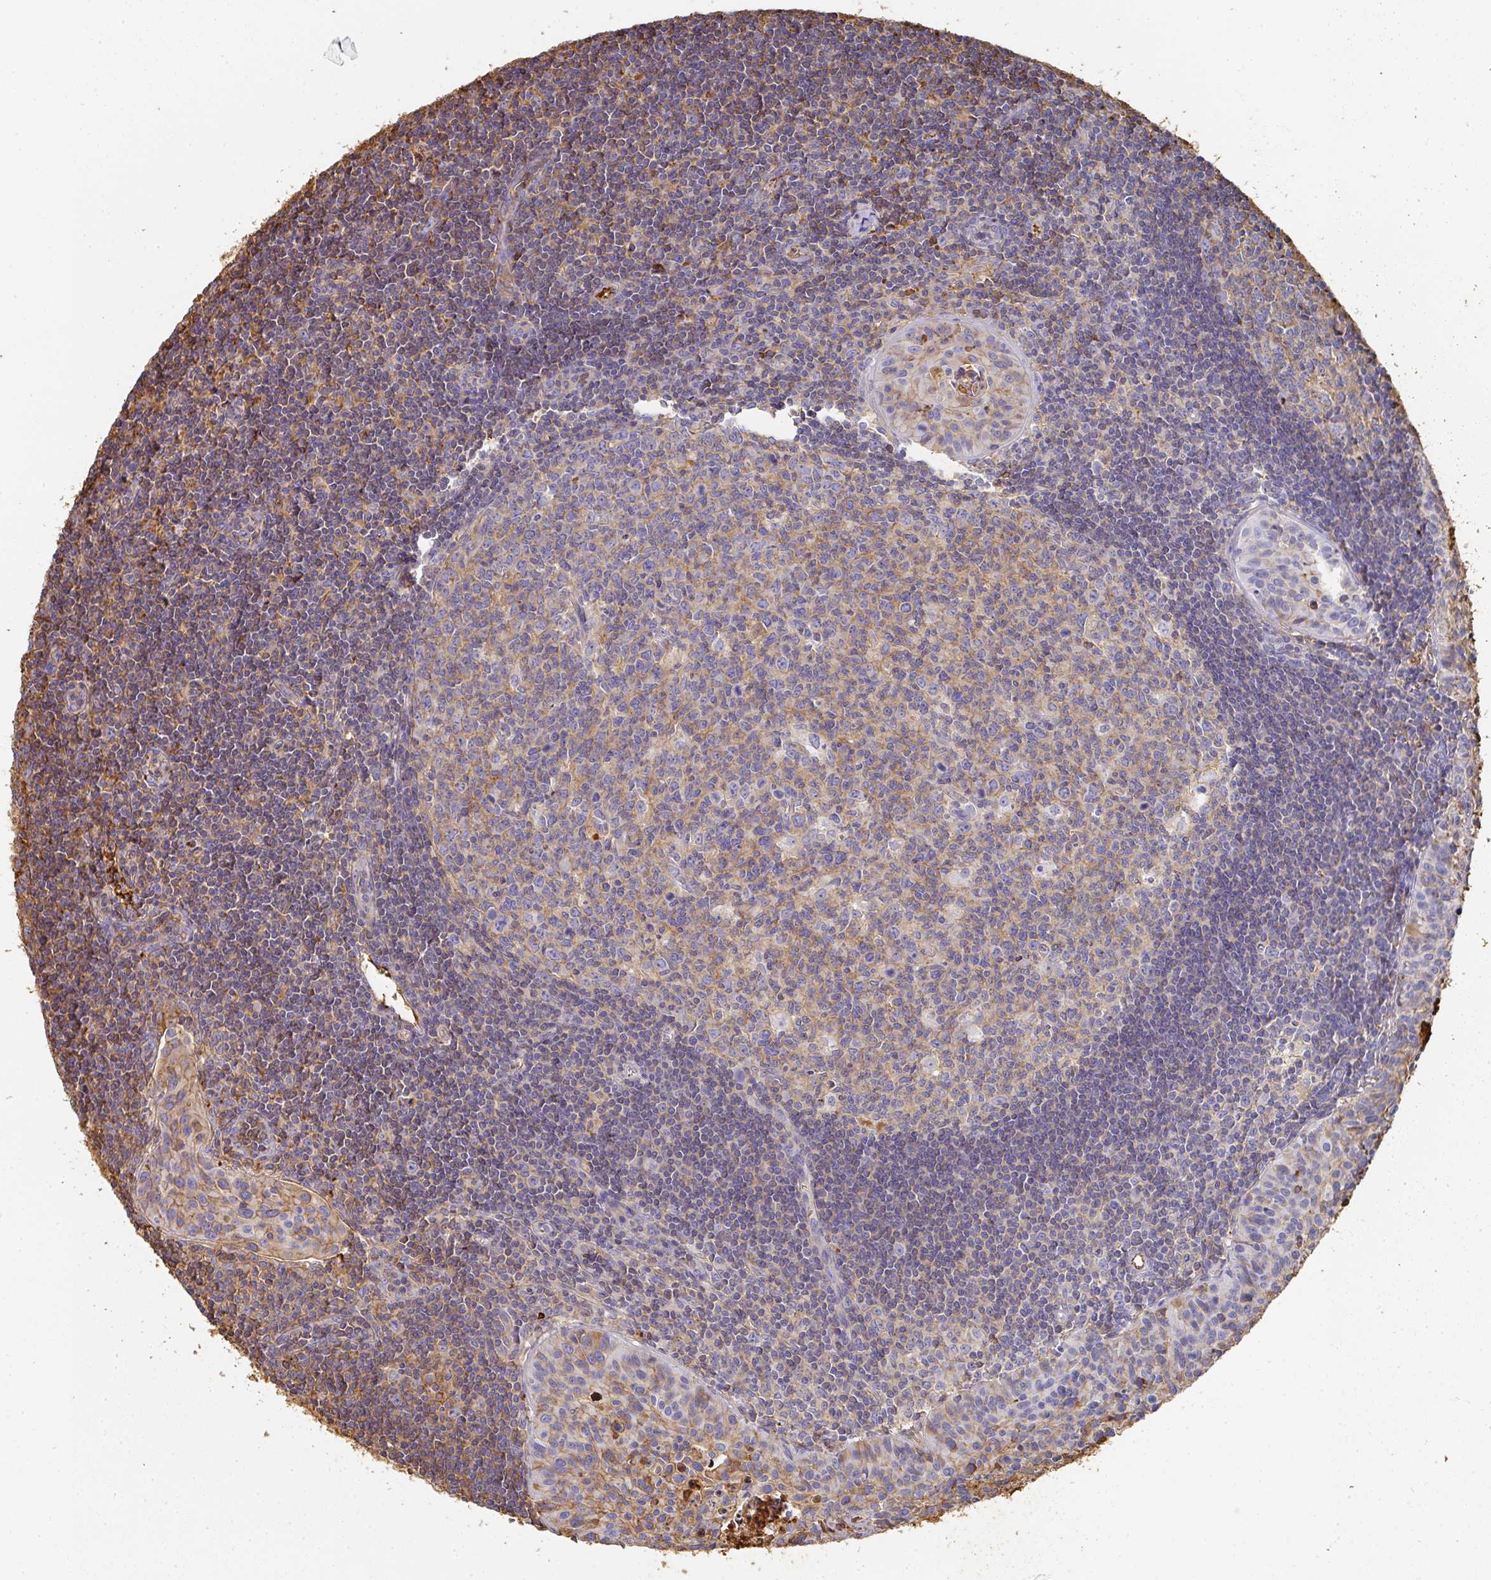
{"staining": {"intensity": "weak", "quantity": "<25%", "location": "cytoplasmic/membranous"}, "tissue": "lymph node", "cell_type": "Germinal center cells", "image_type": "normal", "snomed": [{"axis": "morphology", "description": "Normal tissue, NOS"}, {"axis": "topography", "description": "Lymph node"}], "caption": "DAB (3,3'-diaminobenzidine) immunohistochemical staining of normal human lymph node demonstrates no significant staining in germinal center cells. (Stains: DAB immunohistochemistry (IHC) with hematoxylin counter stain, Microscopy: brightfield microscopy at high magnification).", "gene": "ALB", "patient": {"sex": "female", "age": 29}}